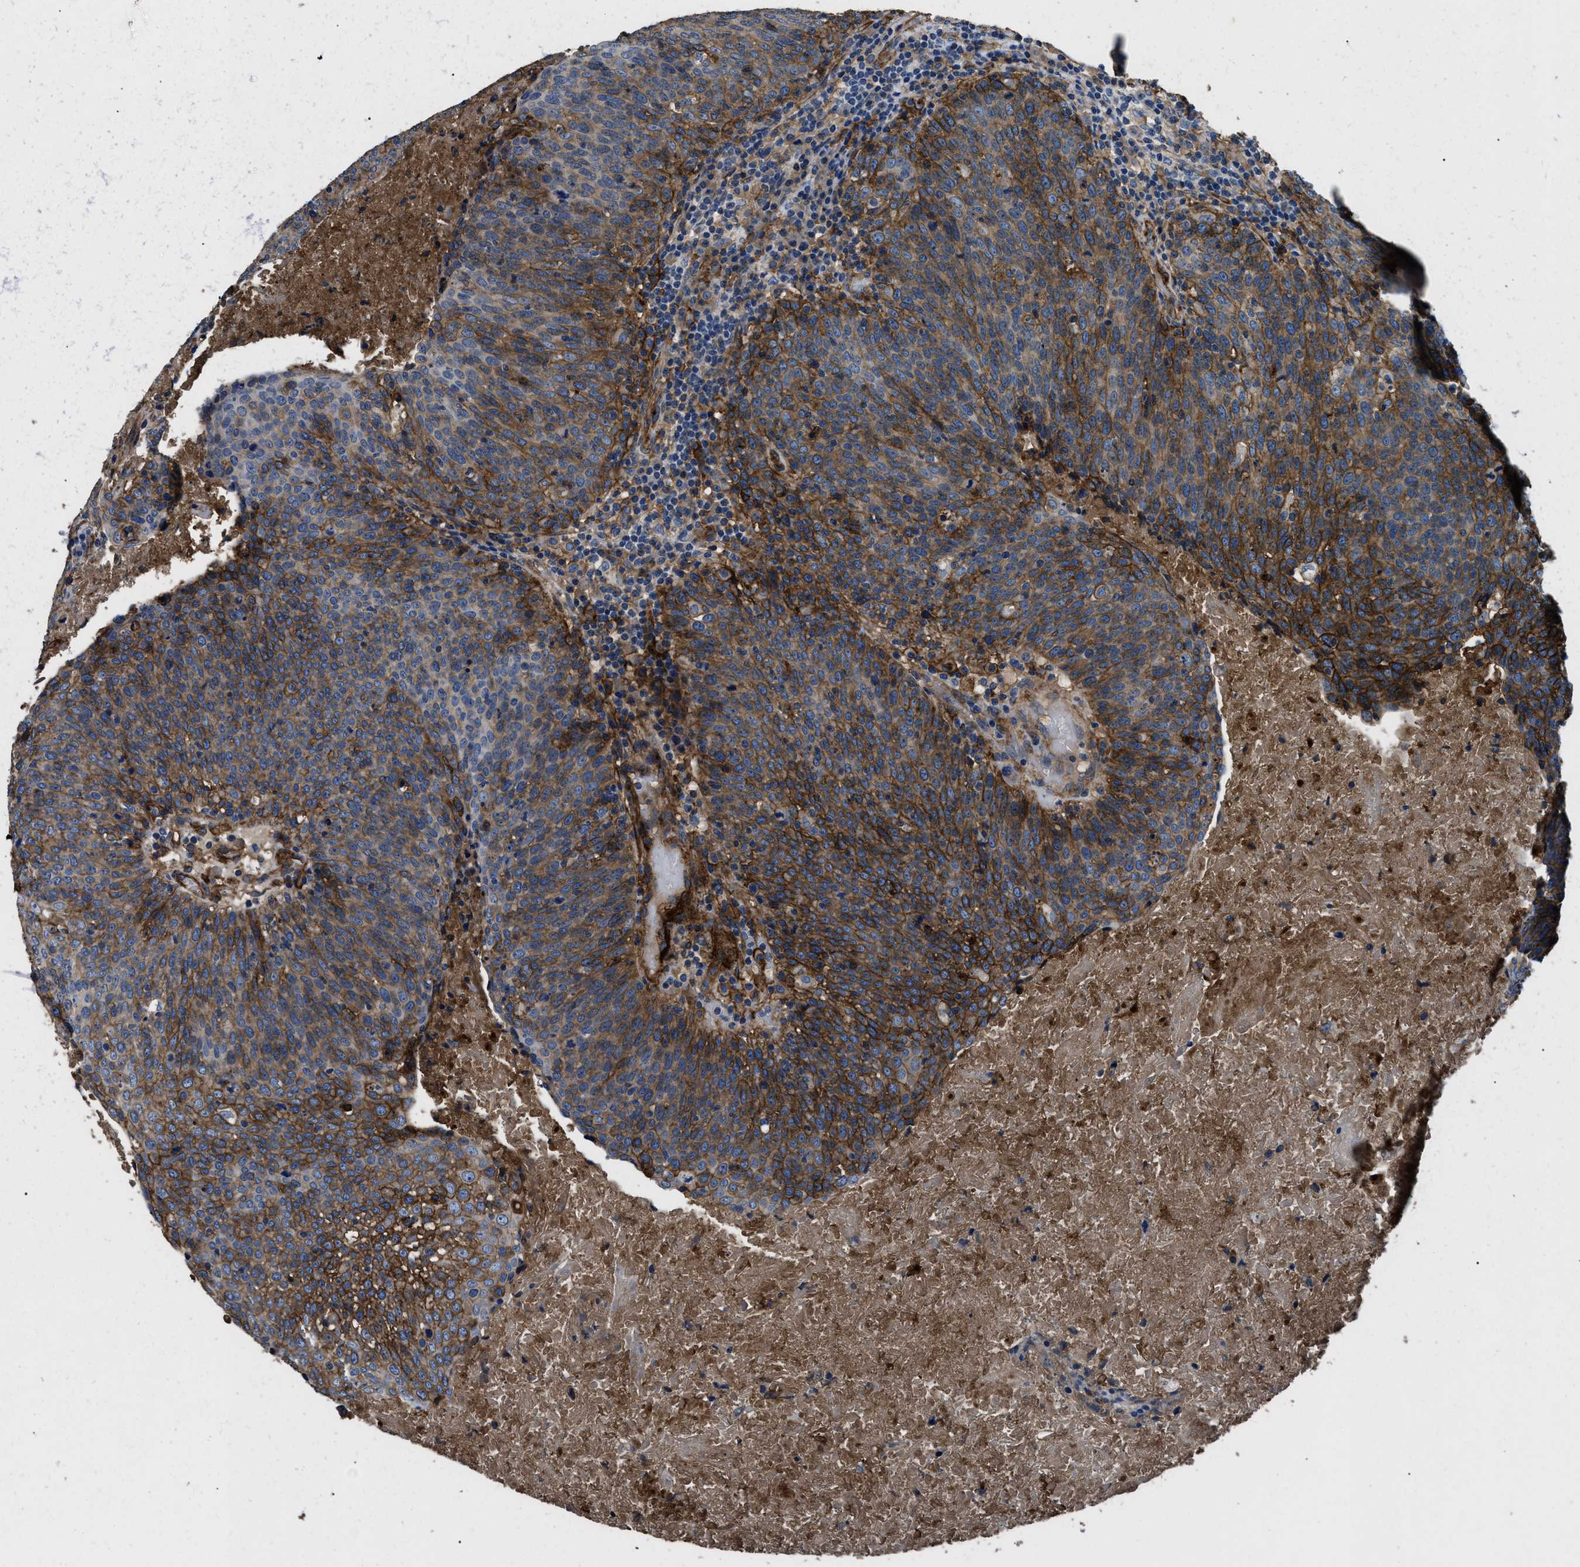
{"staining": {"intensity": "moderate", "quantity": ">75%", "location": "cytoplasmic/membranous"}, "tissue": "head and neck cancer", "cell_type": "Tumor cells", "image_type": "cancer", "snomed": [{"axis": "morphology", "description": "Squamous cell carcinoma, NOS"}, {"axis": "morphology", "description": "Squamous cell carcinoma, metastatic, NOS"}, {"axis": "topography", "description": "Lymph node"}, {"axis": "topography", "description": "Head-Neck"}], "caption": "Immunohistochemical staining of head and neck metastatic squamous cell carcinoma exhibits moderate cytoplasmic/membranous protein staining in about >75% of tumor cells. The protein of interest is shown in brown color, while the nuclei are stained blue.", "gene": "CD276", "patient": {"sex": "male", "age": 62}}